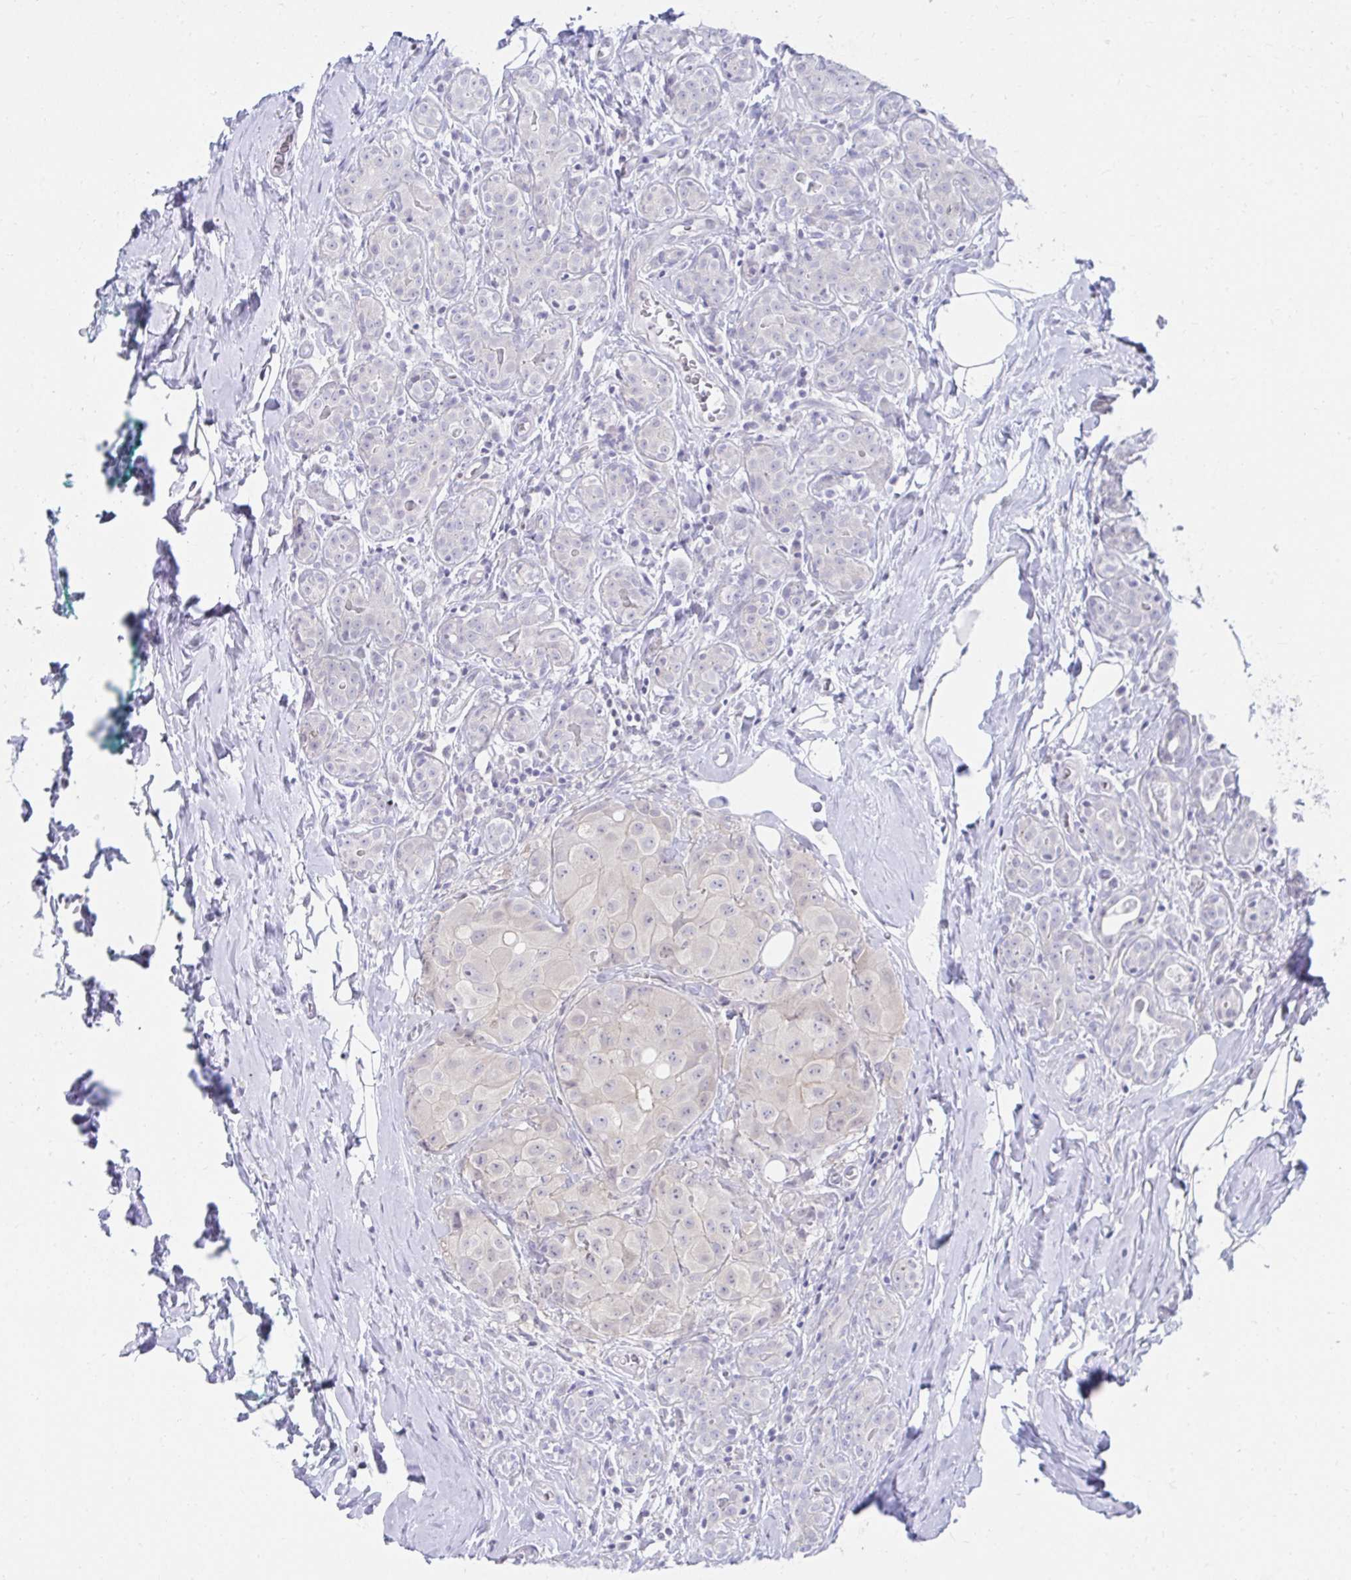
{"staining": {"intensity": "negative", "quantity": "none", "location": "none"}, "tissue": "breast cancer", "cell_type": "Tumor cells", "image_type": "cancer", "snomed": [{"axis": "morphology", "description": "Duct carcinoma"}, {"axis": "topography", "description": "Breast"}], "caption": "High power microscopy micrograph of an immunohistochemistry photomicrograph of breast infiltrating ductal carcinoma, revealing no significant staining in tumor cells. The staining is performed using DAB (3,3'-diaminobenzidine) brown chromogen with nuclei counter-stained in using hematoxylin.", "gene": "C19orf81", "patient": {"sex": "female", "age": 43}}